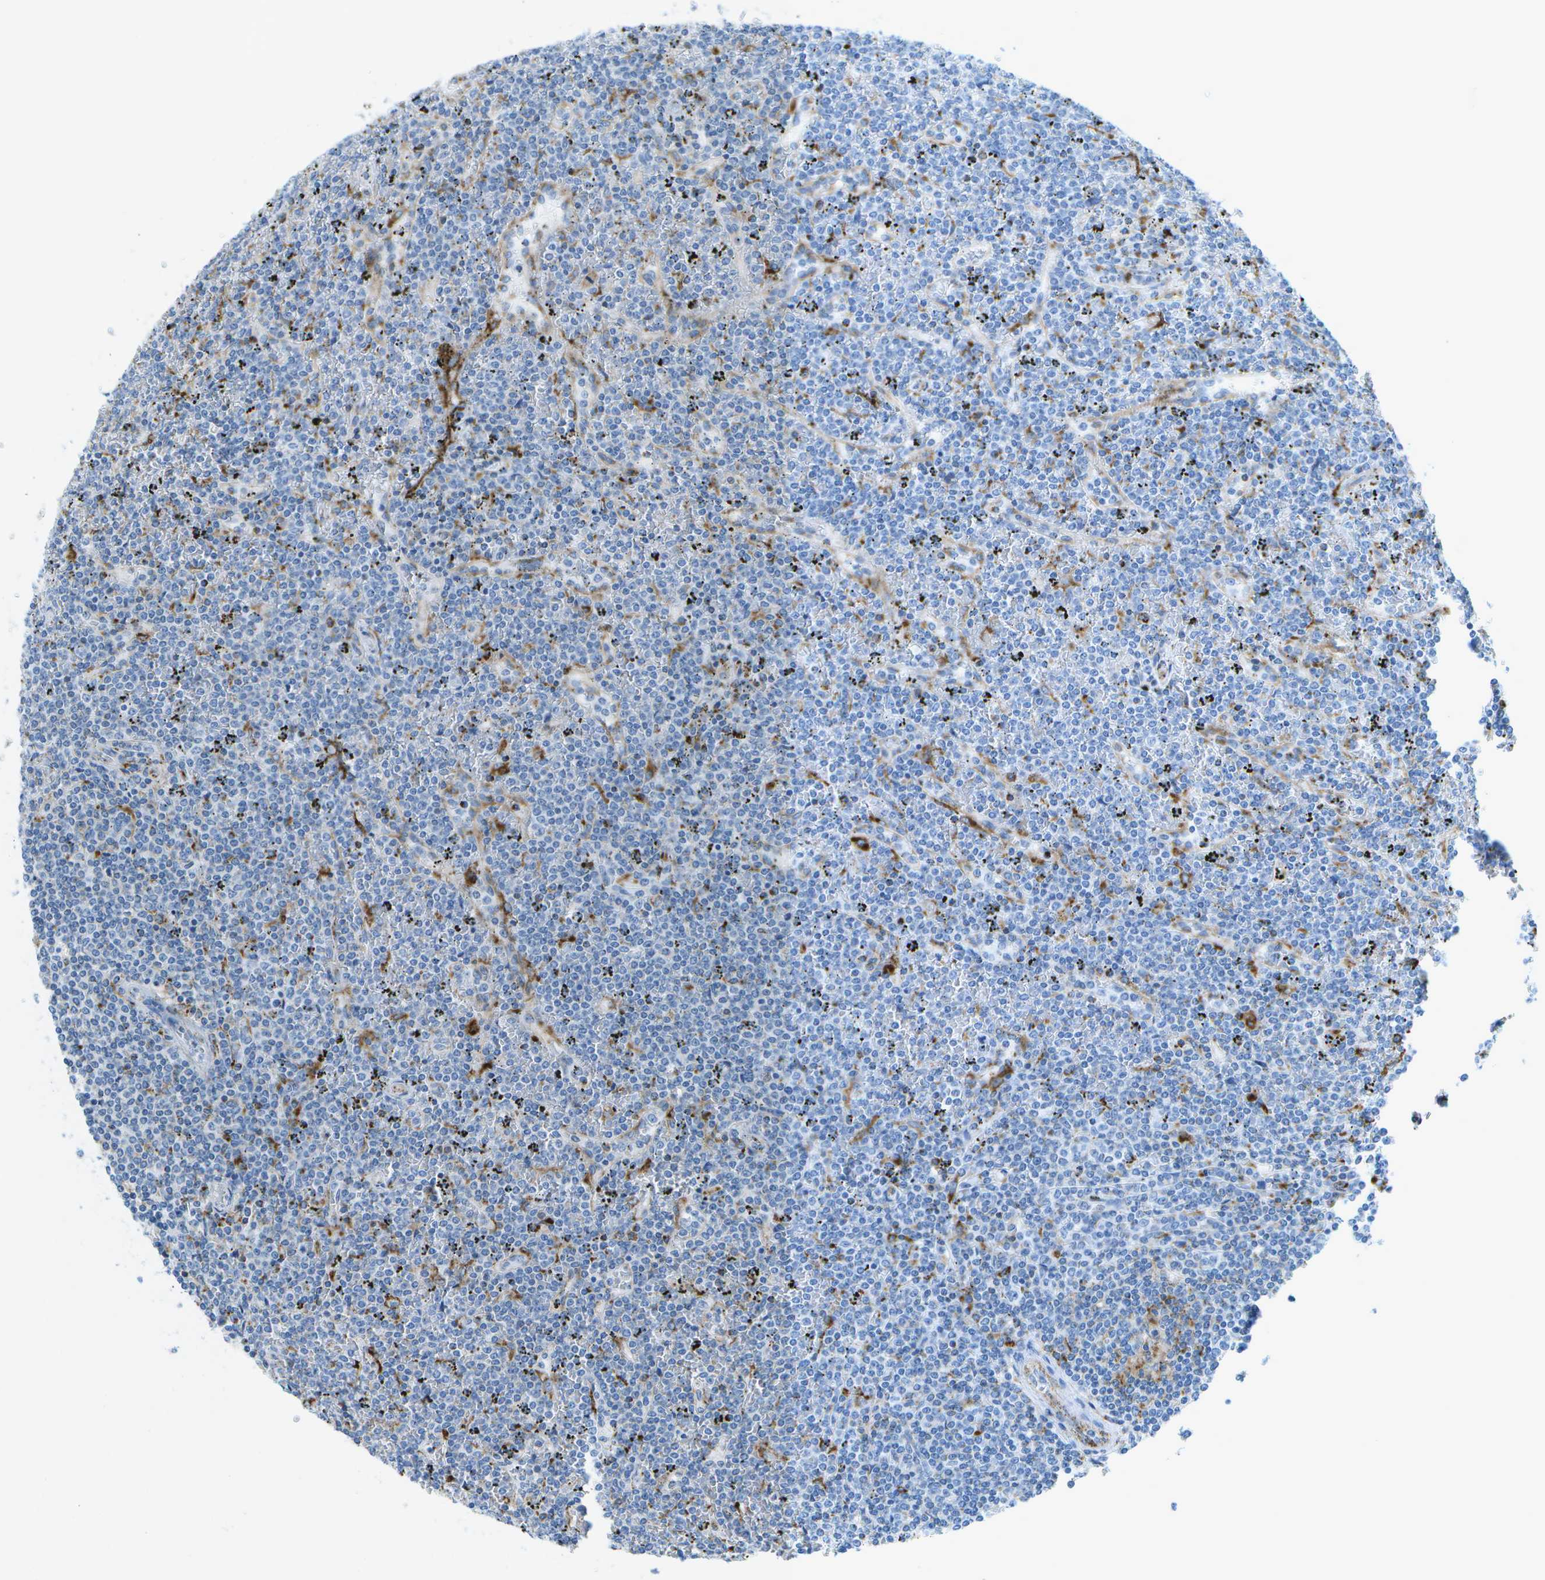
{"staining": {"intensity": "negative", "quantity": "none", "location": "none"}, "tissue": "lymphoma", "cell_type": "Tumor cells", "image_type": "cancer", "snomed": [{"axis": "morphology", "description": "Malignant lymphoma, non-Hodgkin's type, Low grade"}, {"axis": "topography", "description": "Spleen"}], "caption": "Photomicrograph shows no protein staining in tumor cells of lymphoma tissue.", "gene": "PRCP", "patient": {"sex": "female", "age": 19}}